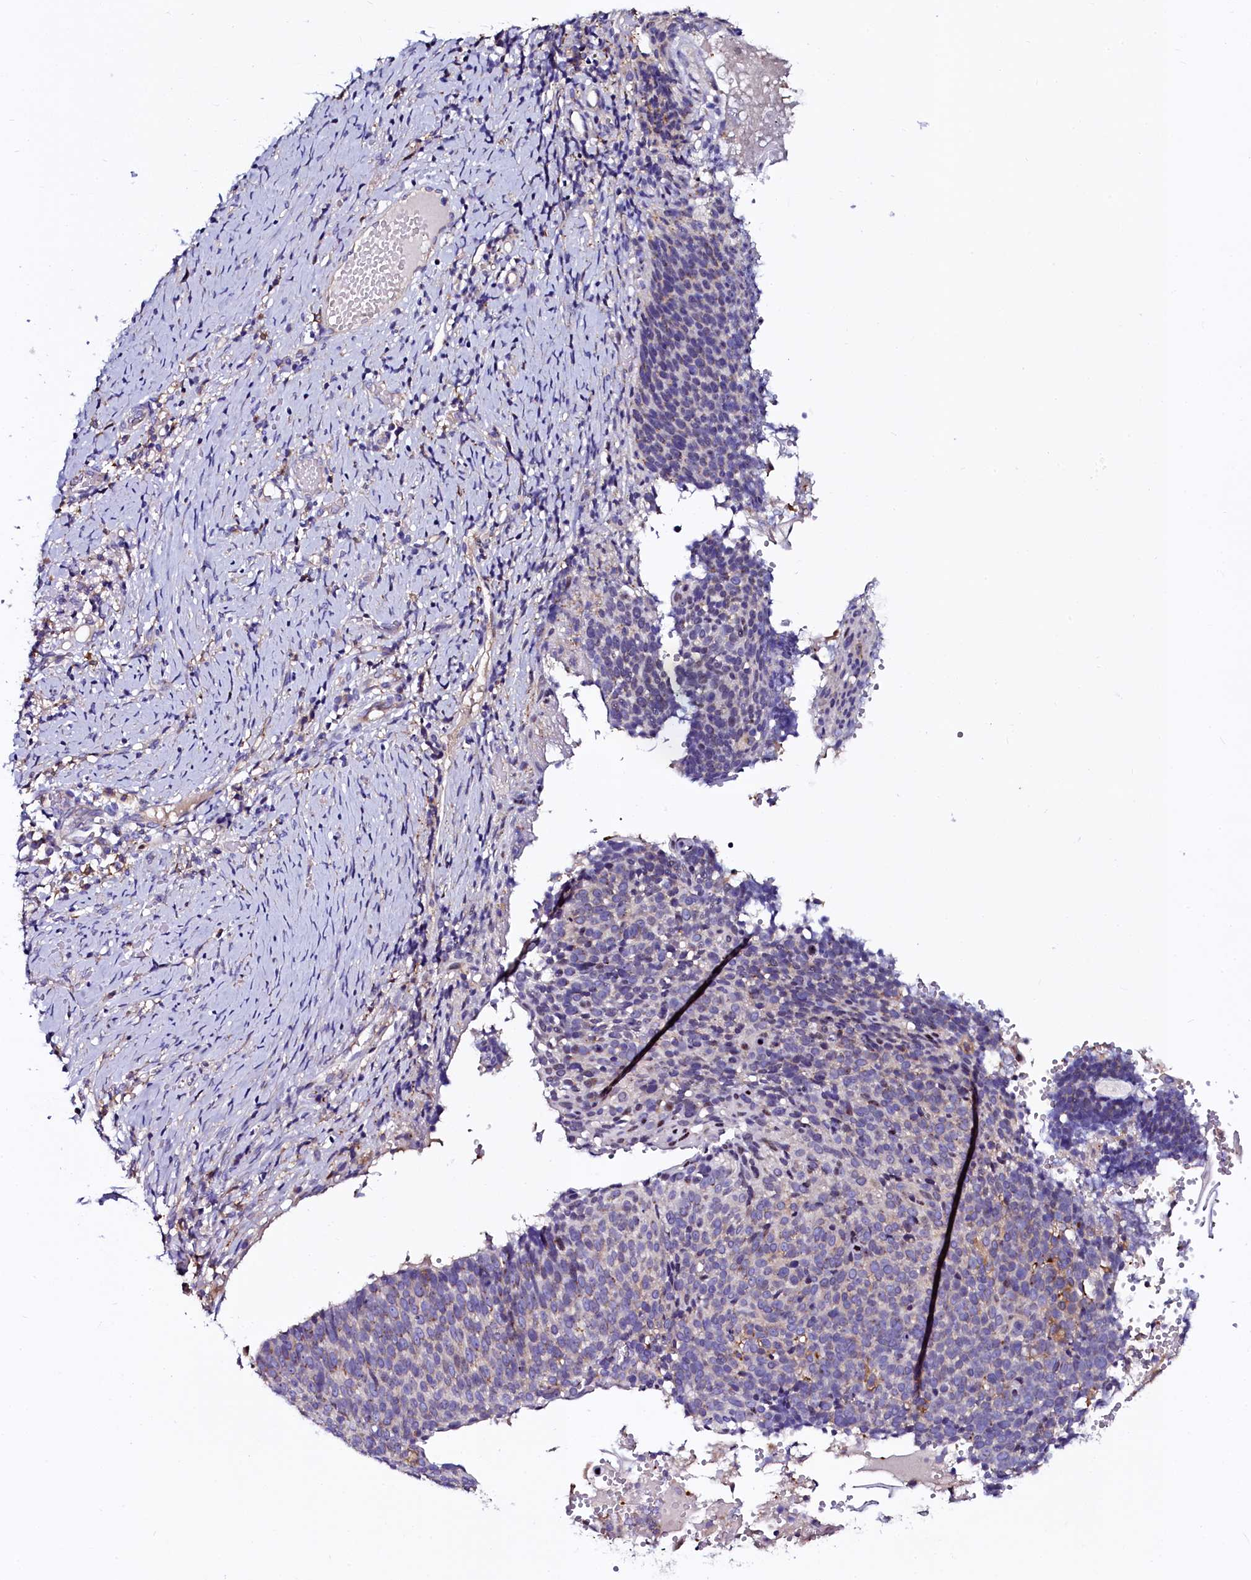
{"staining": {"intensity": "moderate", "quantity": "<25%", "location": "cytoplasmic/membranous"}, "tissue": "cervical cancer", "cell_type": "Tumor cells", "image_type": "cancer", "snomed": [{"axis": "morphology", "description": "Normal tissue, NOS"}, {"axis": "morphology", "description": "Squamous cell carcinoma, NOS"}, {"axis": "topography", "description": "Cervix"}], "caption": "Squamous cell carcinoma (cervical) stained with a protein marker demonstrates moderate staining in tumor cells.", "gene": "OTOL1", "patient": {"sex": "female", "age": 39}}